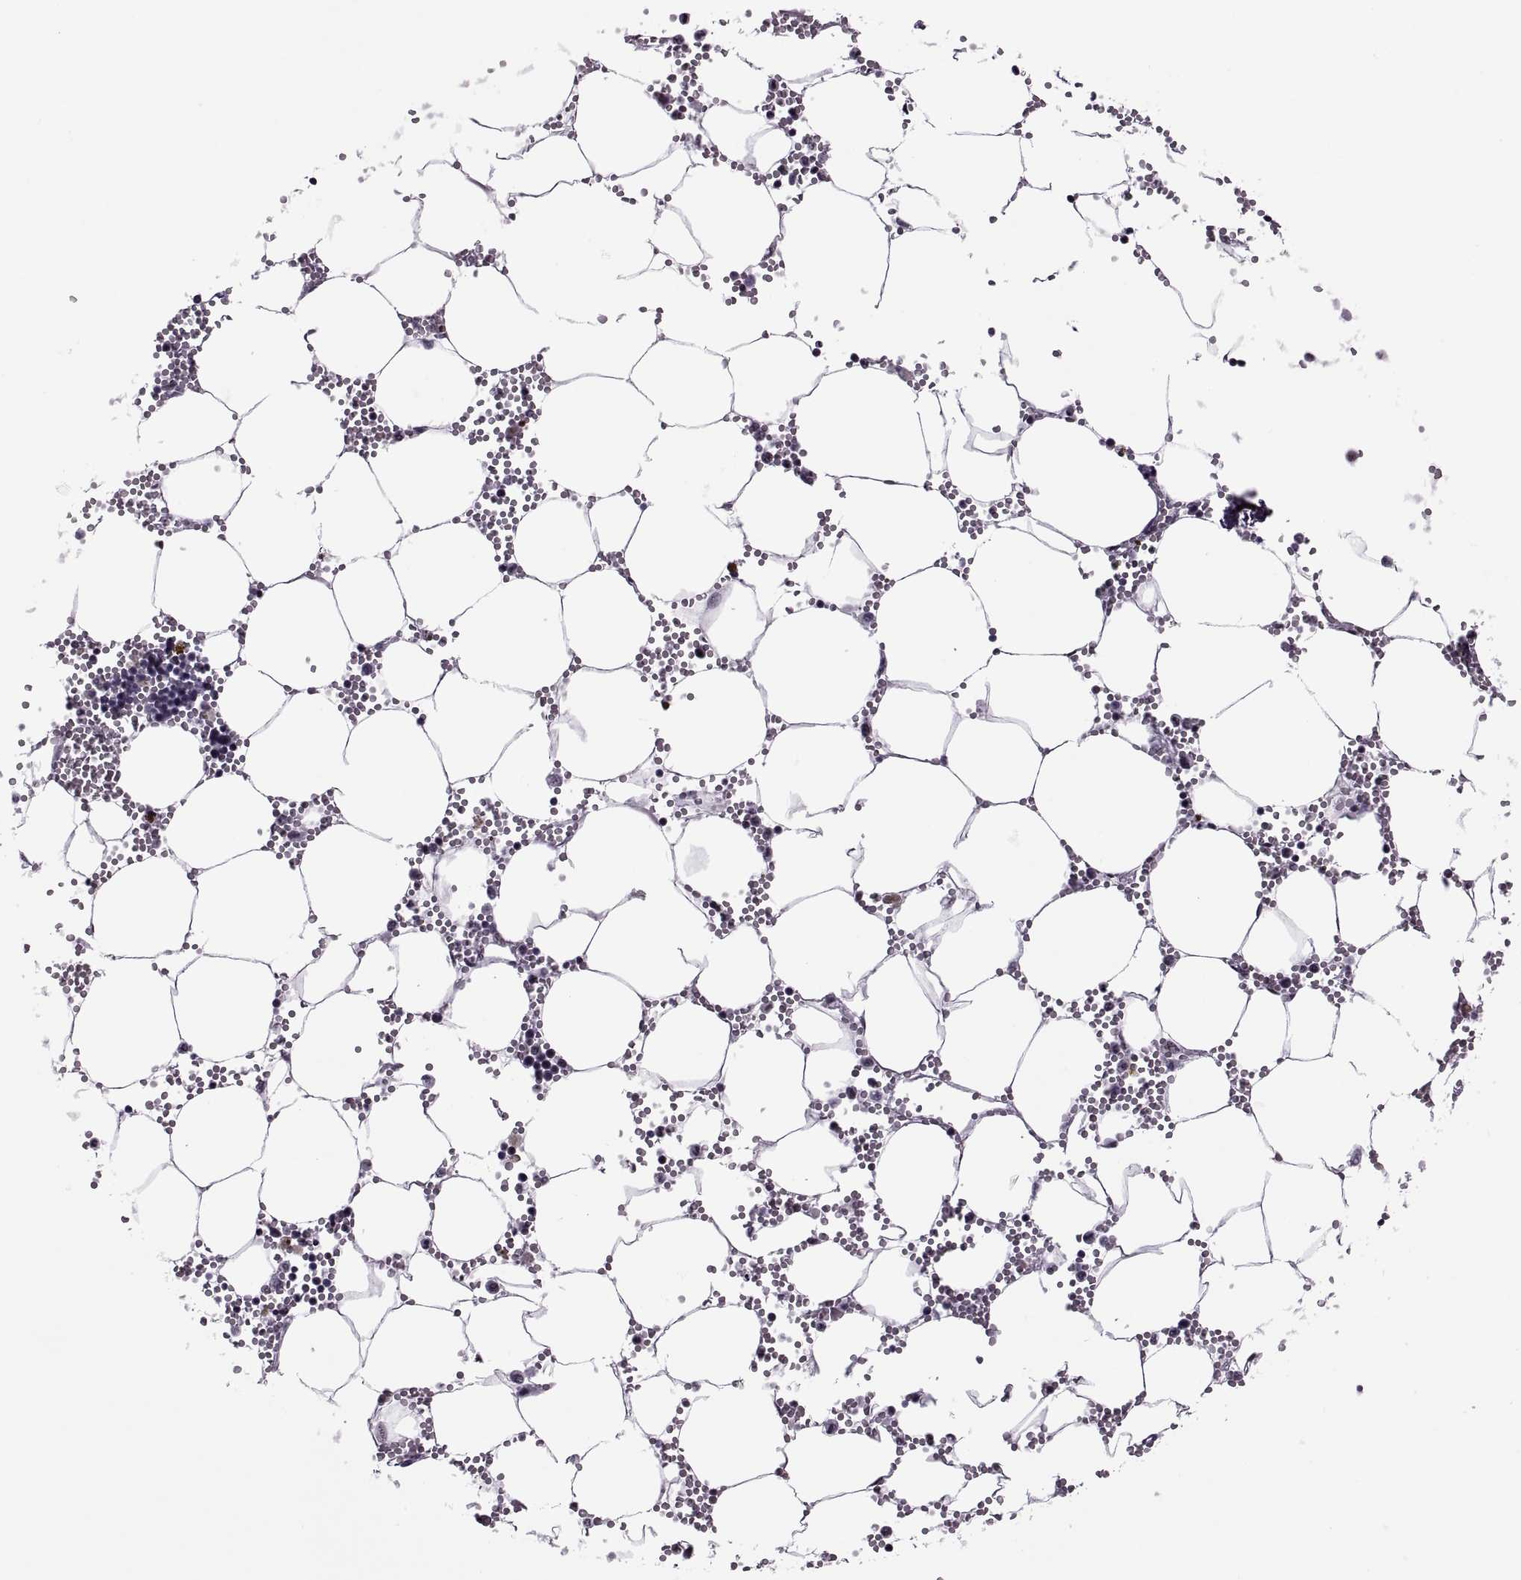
{"staining": {"intensity": "negative", "quantity": "none", "location": "none"}, "tissue": "bone marrow", "cell_type": "Hematopoietic cells", "image_type": "normal", "snomed": [{"axis": "morphology", "description": "Normal tissue, NOS"}, {"axis": "topography", "description": "Bone marrow"}], "caption": "IHC micrograph of benign bone marrow: bone marrow stained with DAB shows no significant protein staining in hematopoietic cells. The staining is performed using DAB brown chromogen with nuclei counter-stained in using hematoxylin.", "gene": "MAGEA4", "patient": {"sex": "male", "age": 54}}